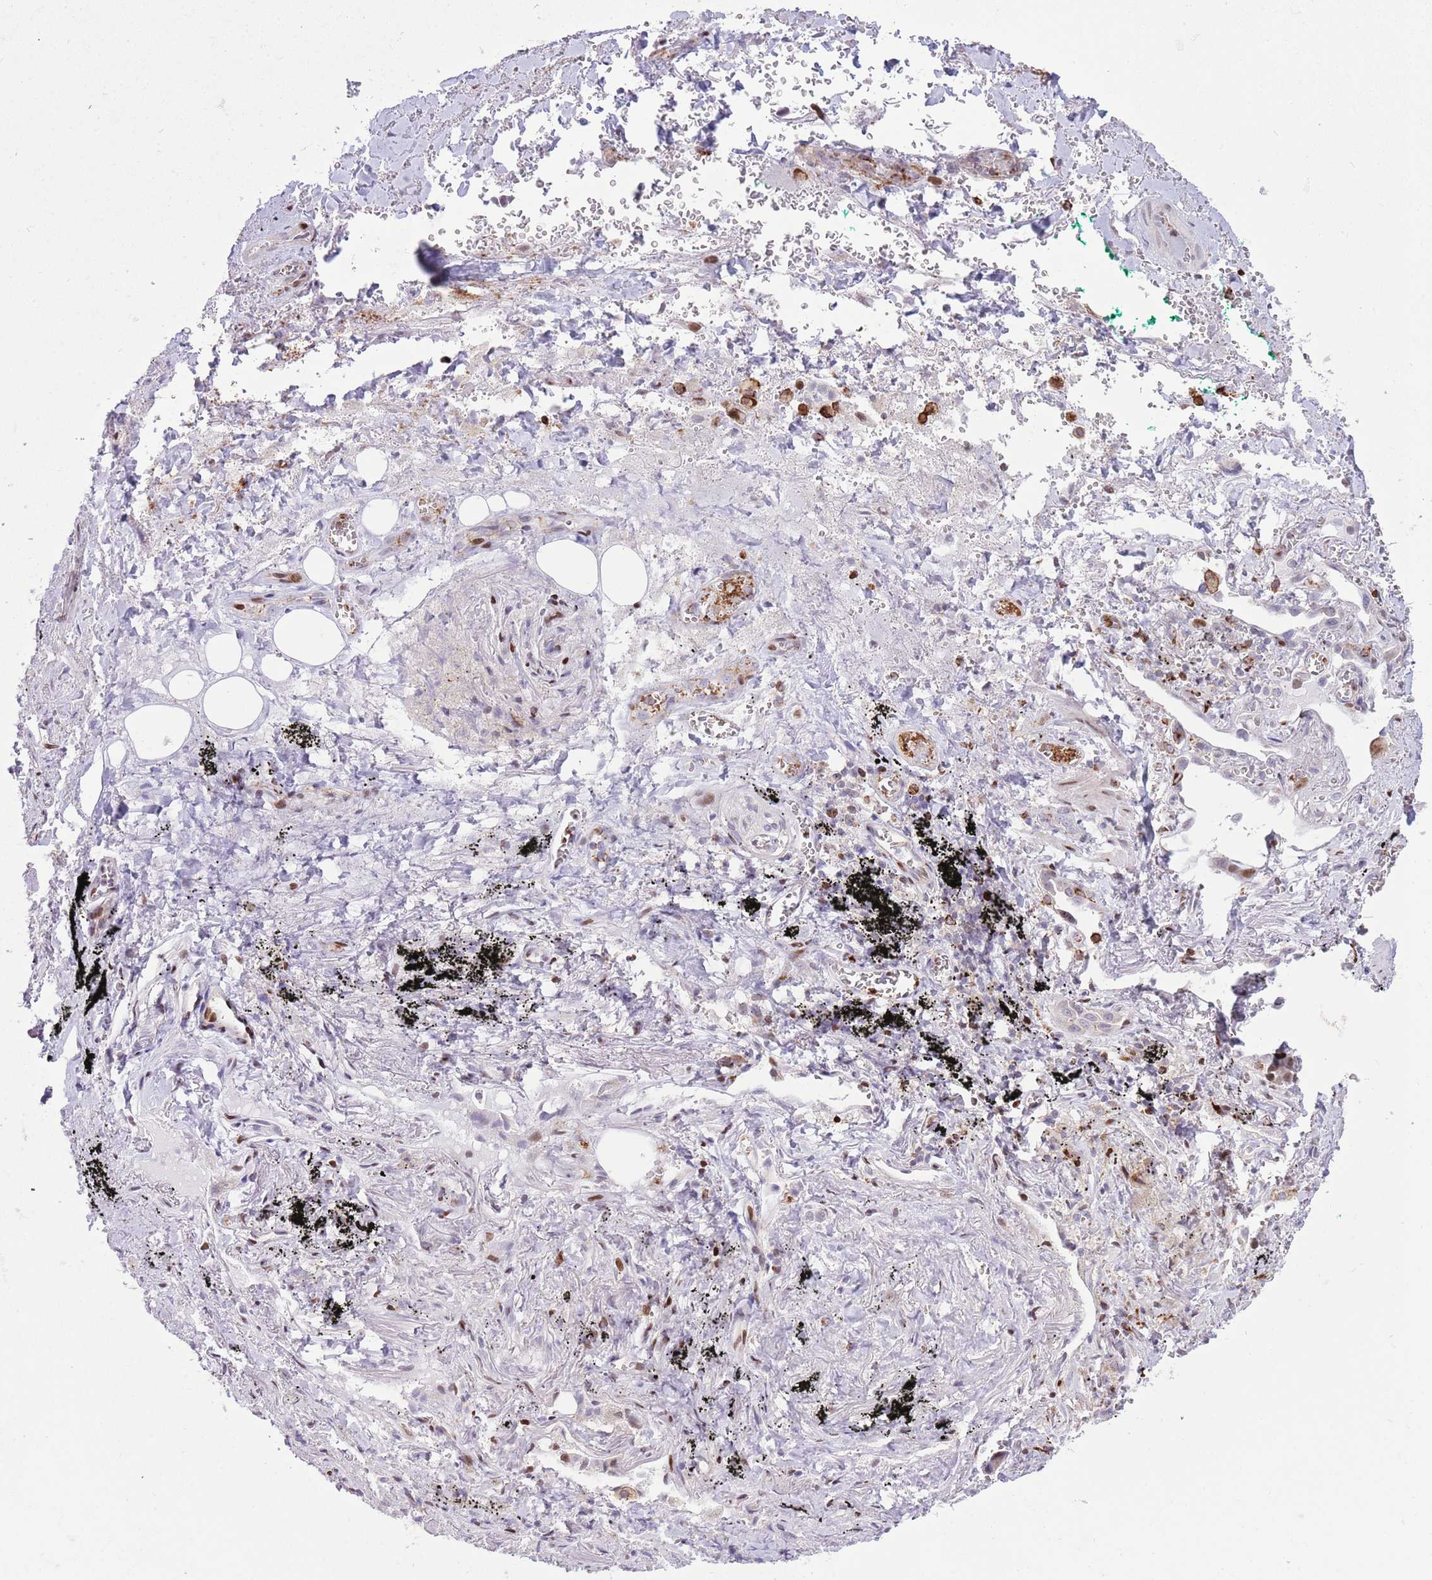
{"staining": {"intensity": "negative", "quantity": "none", "location": "none"}, "tissue": "adipose tissue", "cell_type": "Adipocytes", "image_type": "normal", "snomed": [{"axis": "morphology", "description": "Normal tissue, NOS"}, {"axis": "topography", "description": "Cartilage tissue"}], "caption": "Normal adipose tissue was stained to show a protein in brown. There is no significant expression in adipocytes.", "gene": "ANO8", "patient": {"sex": "male", "age": 66}}